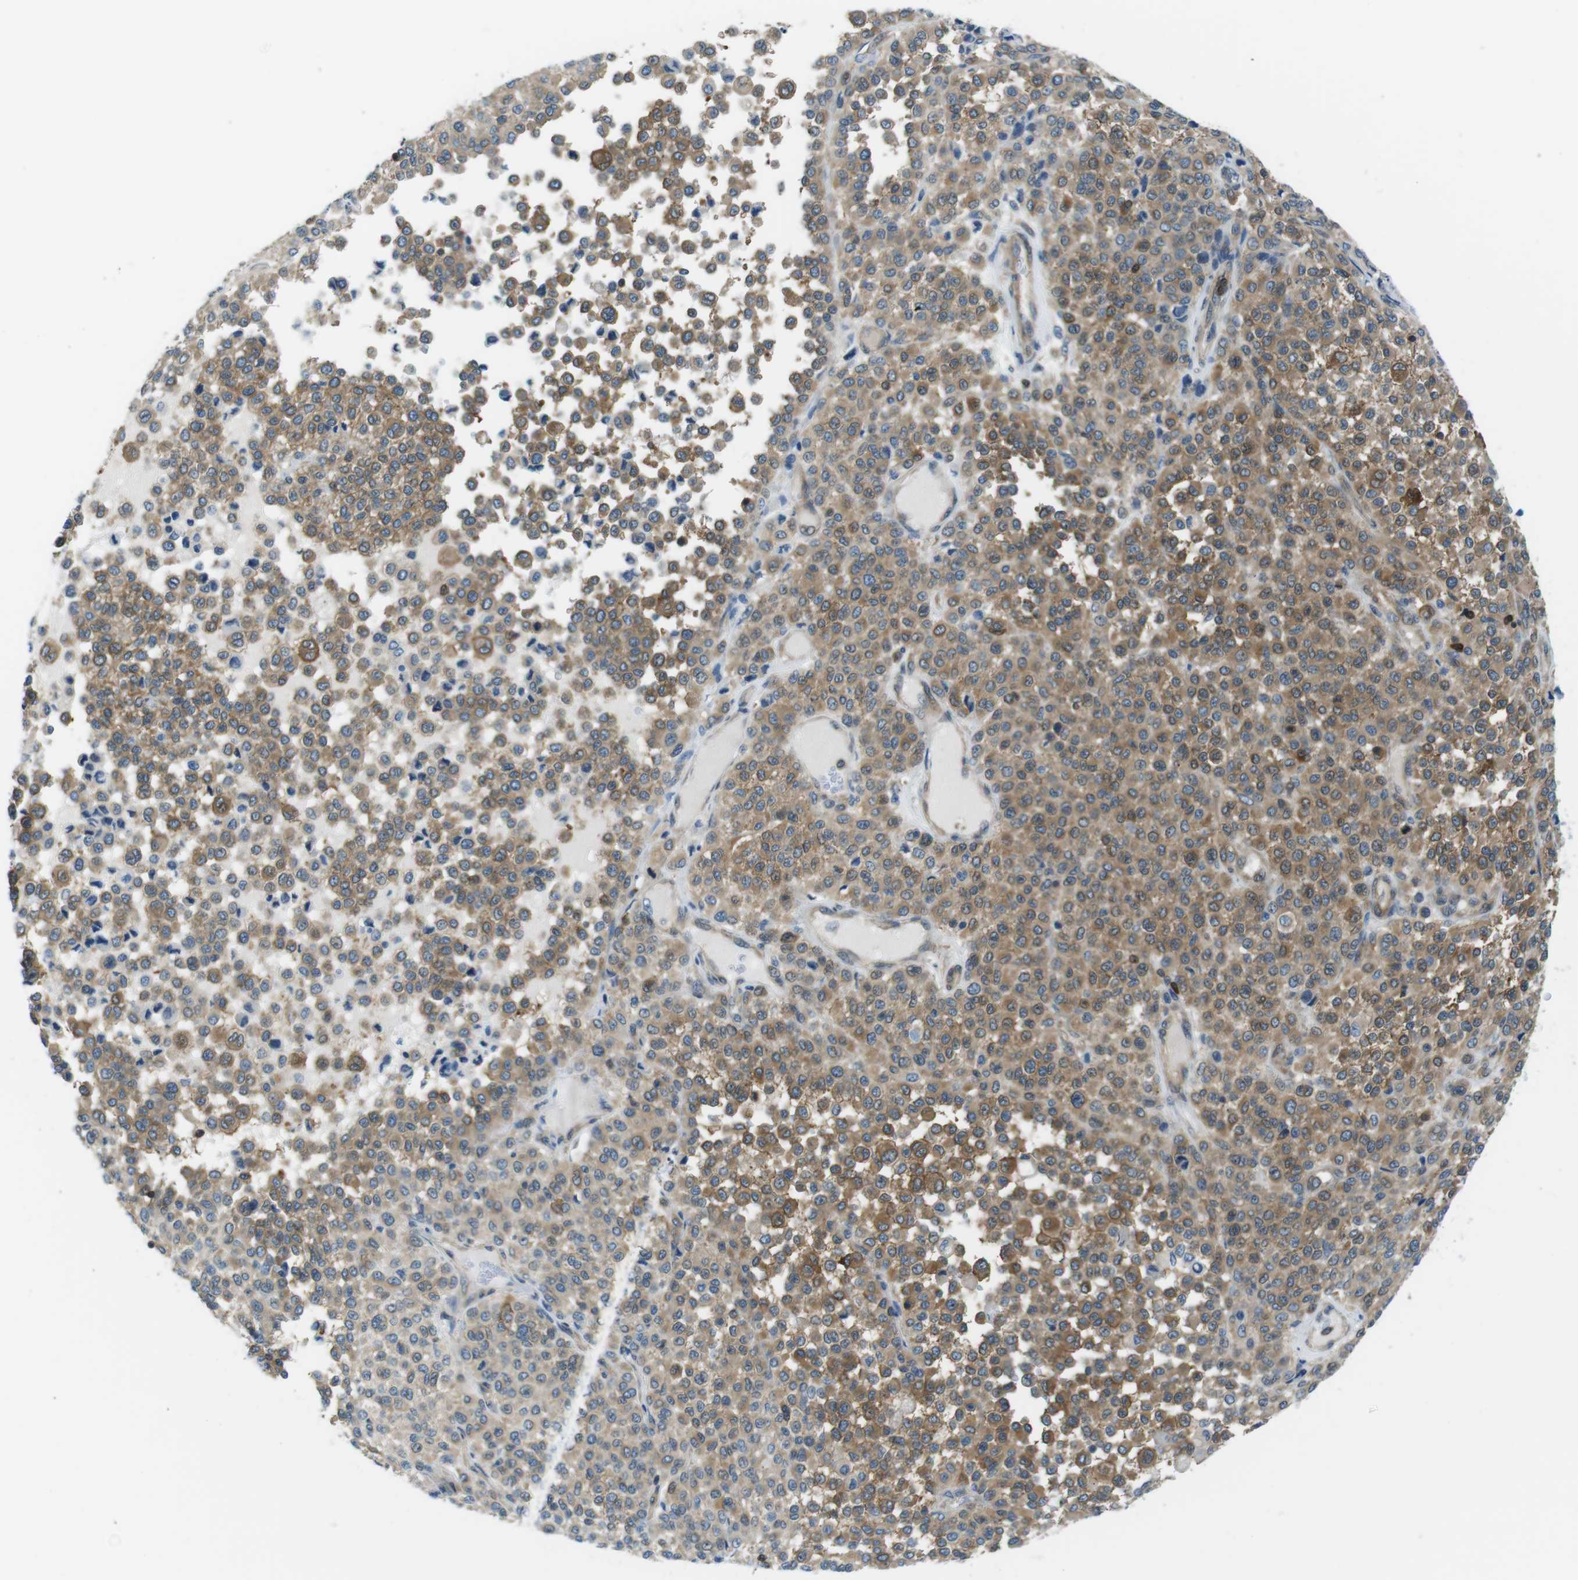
{"staining": {"intensity": "moderate", "quantity": "25%-75%", "location": "cytoplasmic/membranous"}, "tissue": "melanoma", "cell_type": "Tumor cells", "image_type": "cancer", "snomed": [{"axis": "morphology", "description": "Malignant melanoma, Metastatic site"}, {"axis": "topography", "description": "Pancreas"}], "caption": "Immunohistochemistry (IHC) (DAB) staining of human melanoma exhibits moderate cytoplasmic/membranous protein staining in approximately 25%-75% of tumor cells.", "gene": "TES", "patient": {"sex": "female", "age": 30}}